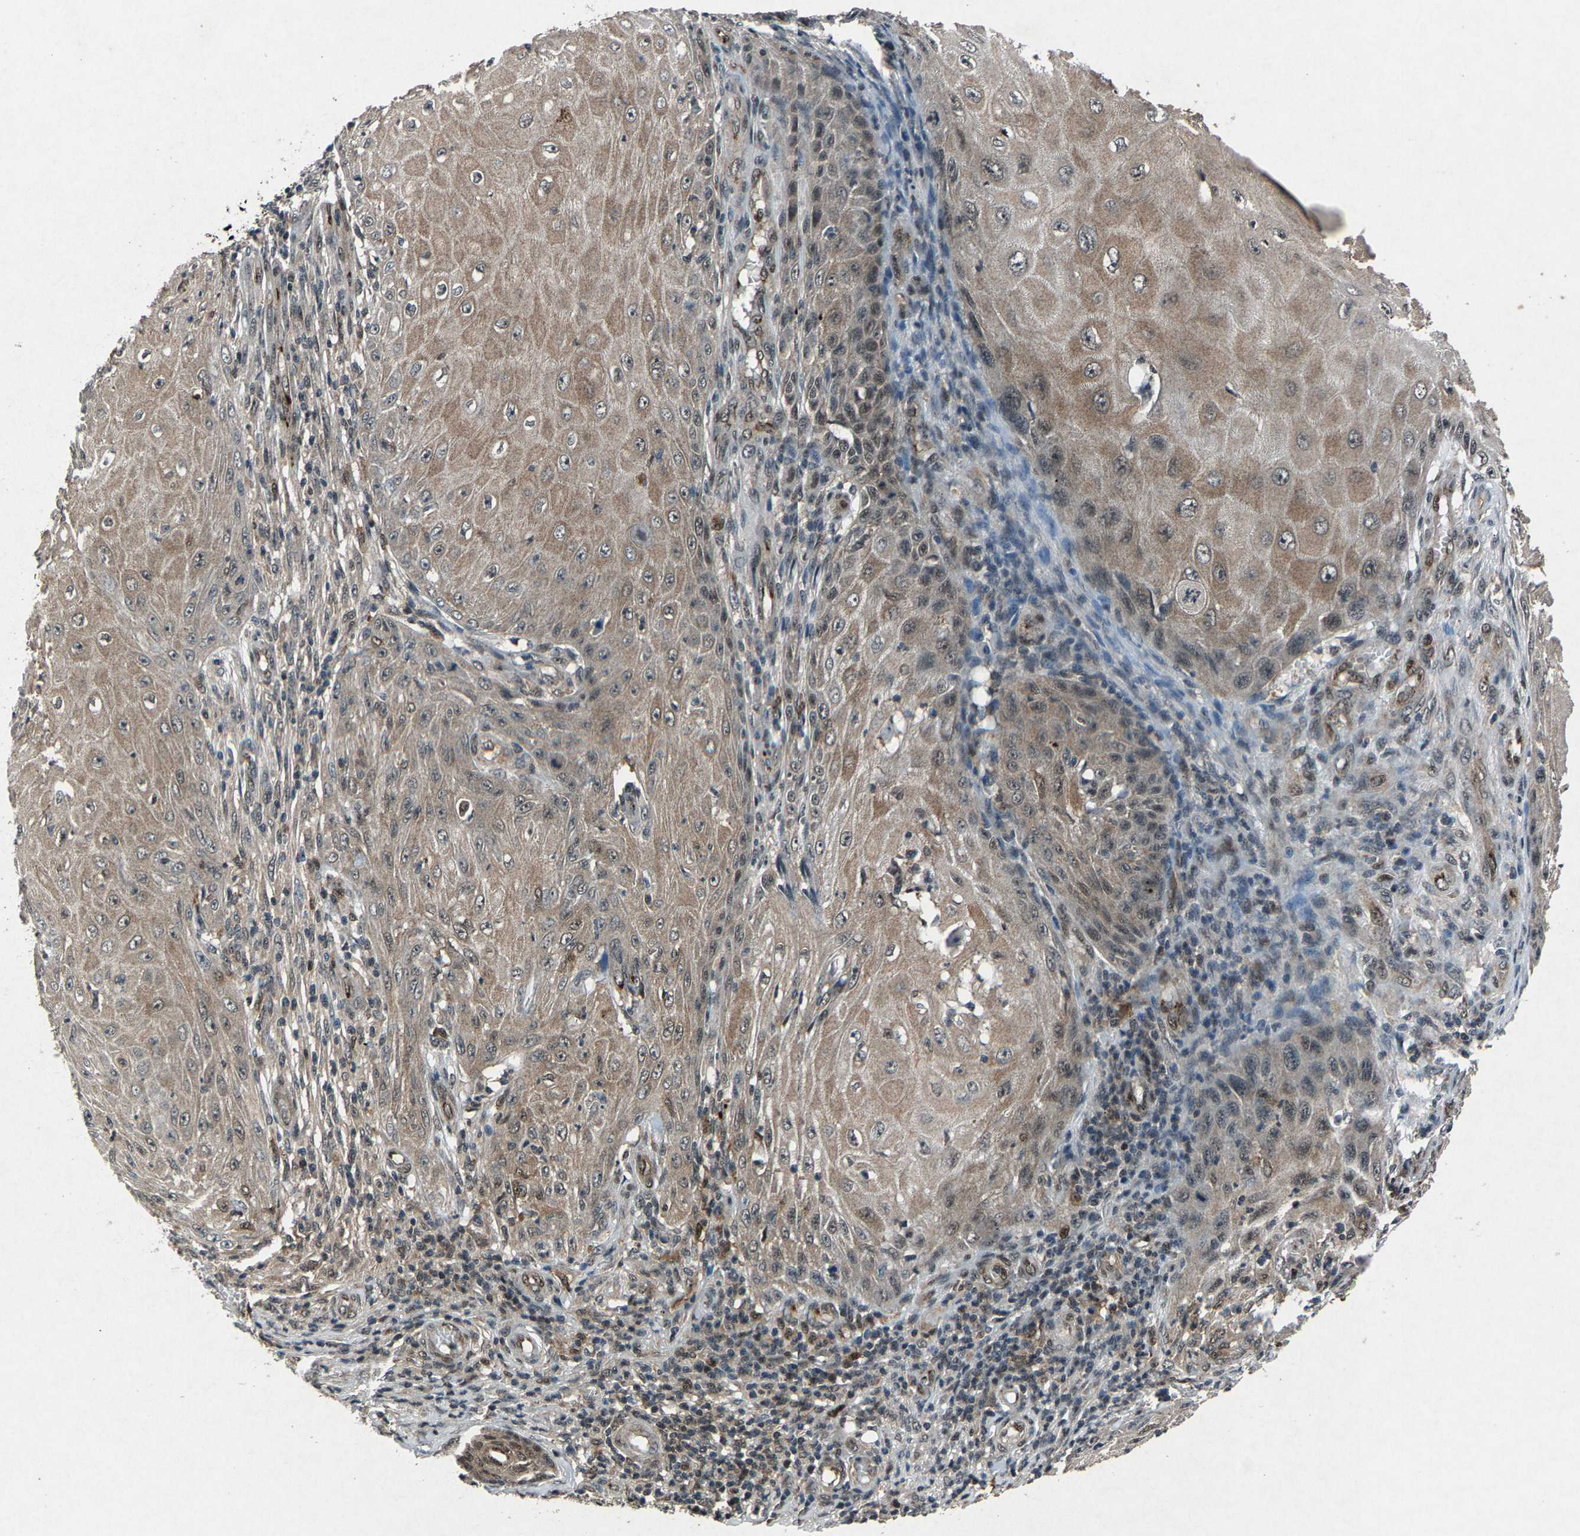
{"staining": {"intensity": "moderate", "quantity": ">75%", "location": "cytoplasmic/membranous"}, "tissue": "skin cancer", "cell_type": "Tumor cells", "image_type": "cancer", "snomed": [{"axis": "morphology", "description": "Squamous cell carcinoma, NOS"}, {"axis": "topography", "description": "Skin"}], "caption": "Protein staining of skin squamous cell carcinoma tissue displays moderate cytoplasmic/membranous expression in approximately >75% of tumor cells.", "gene": "ATXN3", "patient": {"sex": "female", "age": 73}}